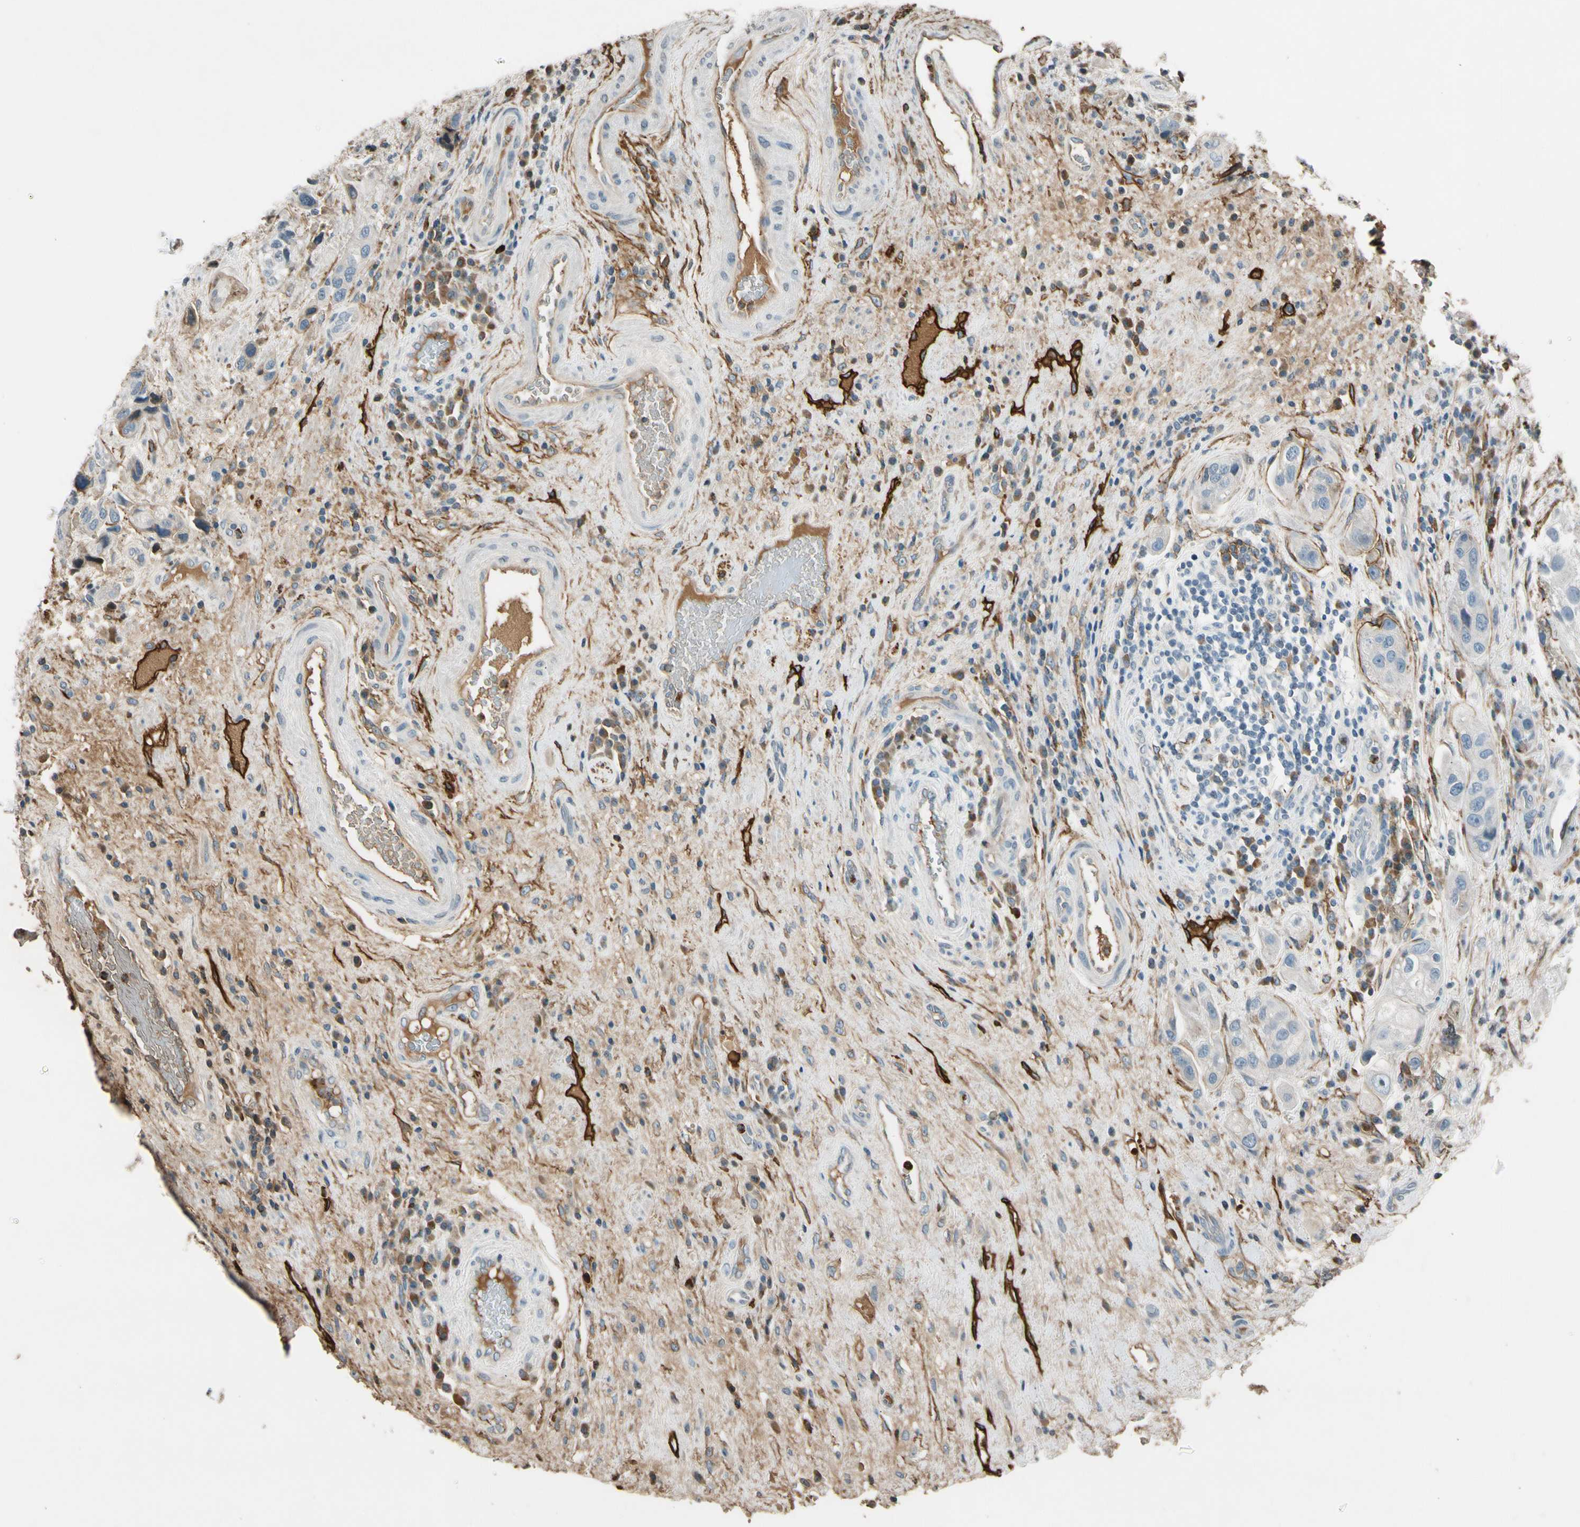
{"staining": {"intensity": "negative", "quantity": "none", "location": "none"}, "tissue": "urothelial cancer", "cell_type": "Tumor cells", "image_type": "cancer", "snomed": [{"axis": "morphology", "description": "Urothelial carcinoma, High grade"}, {"axis": "topography", "description": "Urinary bladder"}], "caption": "The histopathology image displays no staining of tumor cells in high-grade urothelial carcinoma.", "gene": "PDPN", "patient": {"sex": "female", "age": 64}}